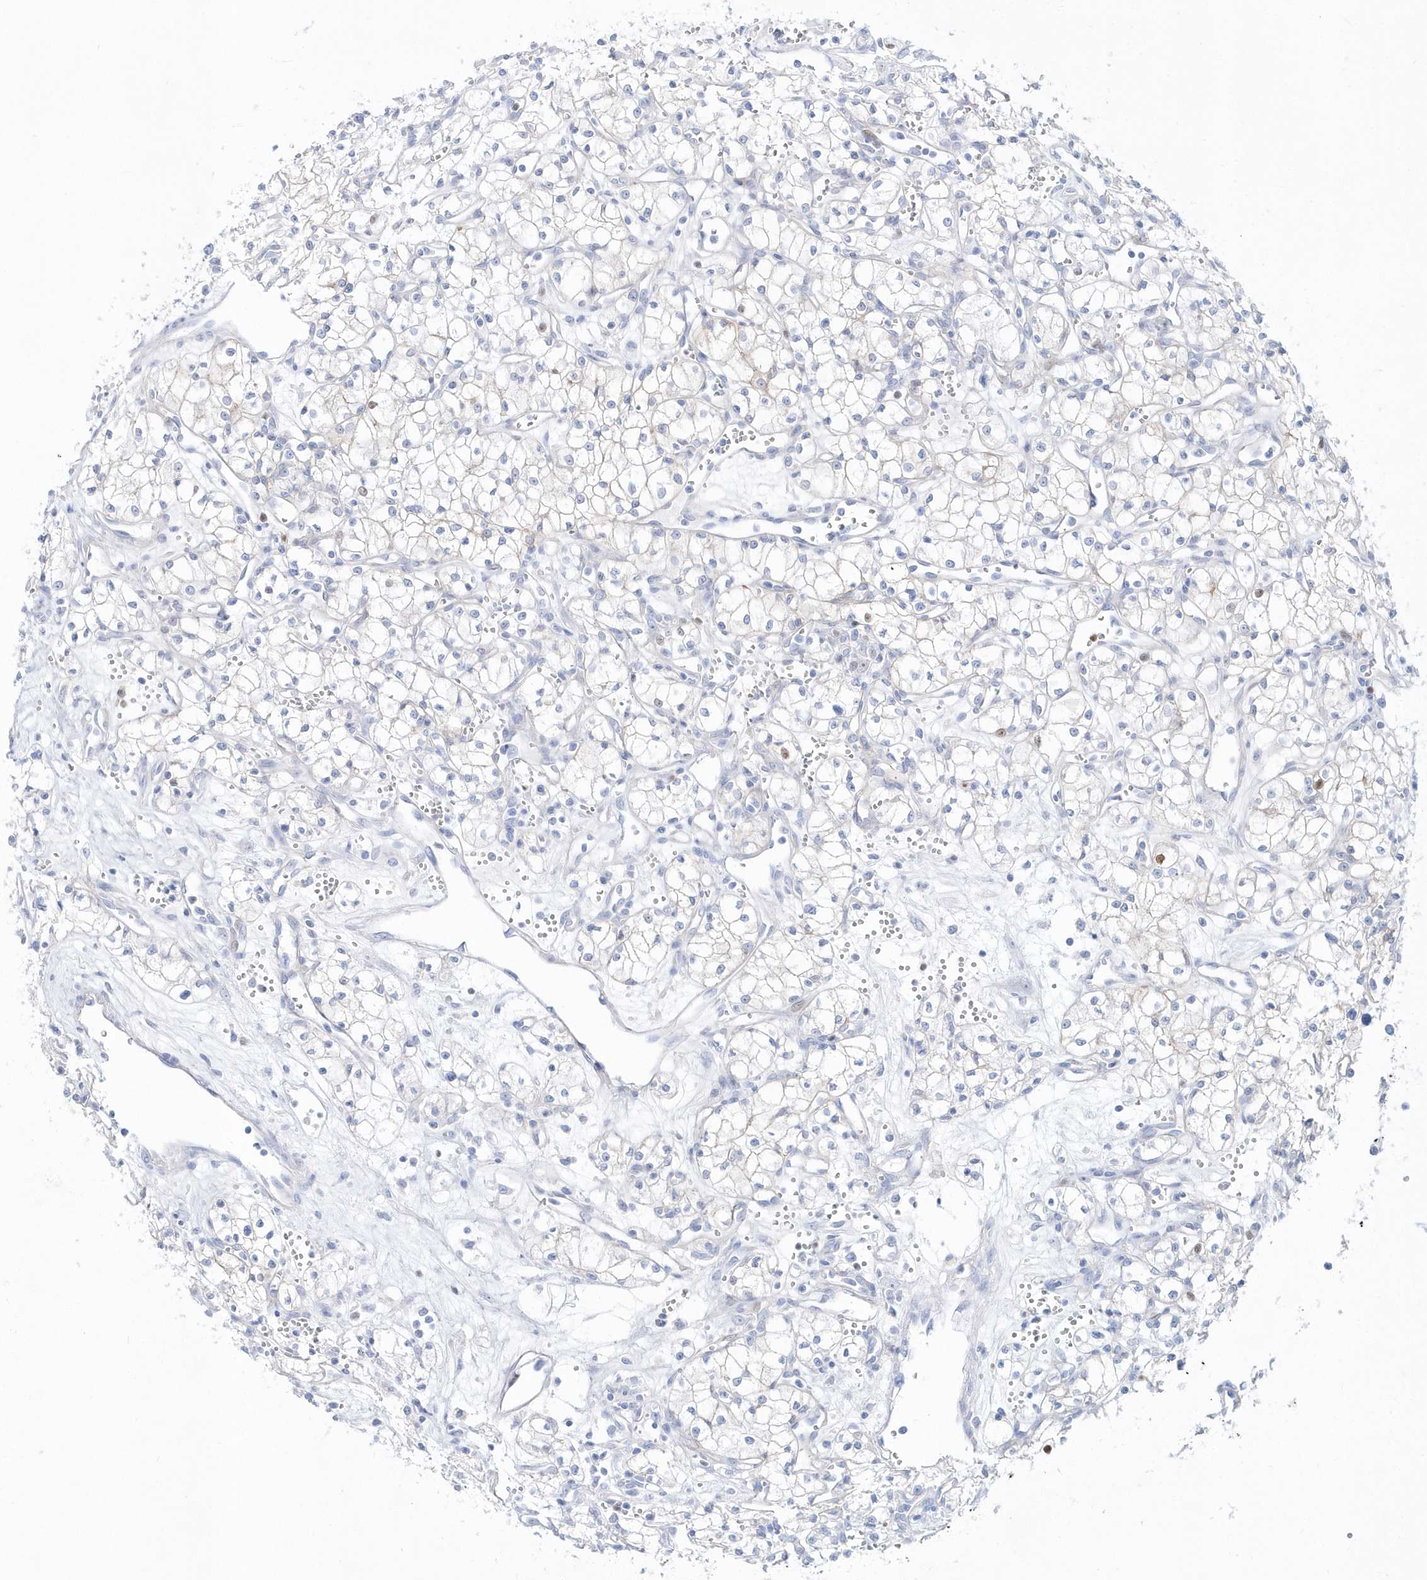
{"staining": {"intensity": "negative", "quantity": "none", "location": "none"}, "tissue": "renal cancer", "cell_type": "Tumor cells", "image_type": "cancer", "snomed": [{"axis": "morphology", "description": "Adenocarcinoma, NOS"}, {"axis": "topography", "description": "Kidney"}], "caption": "DAB immunohistochemical staining of renal cancer demonstrates no significant staining in tumor cells.", "gene": "TMCO6", "patient": {"sex": "male", "age": 59}}